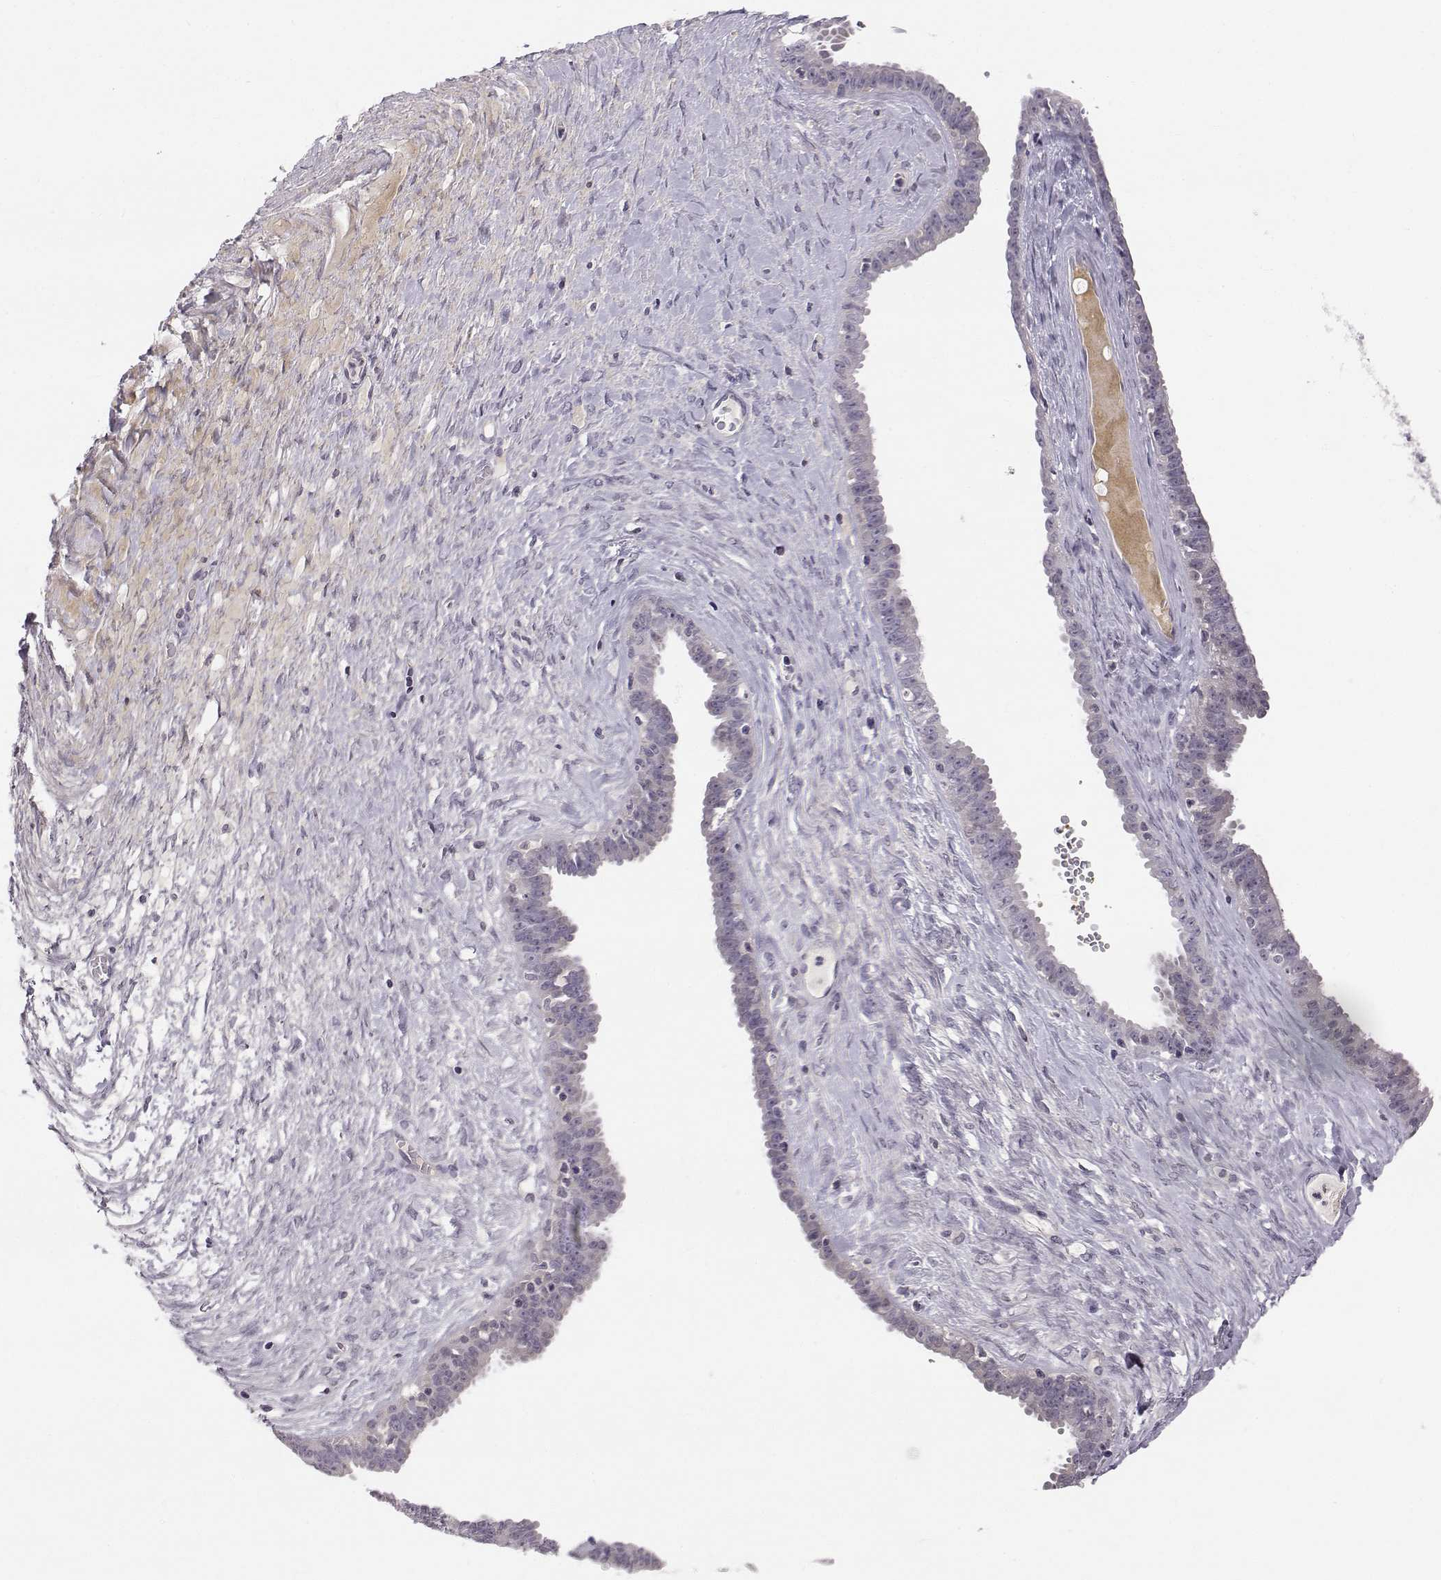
{"staining": {"intensity": "moderate", "quantity": "<25%", "location": "cytoplasmic/membranous"}, "tissue": "ovarian cancer", "cell_type": "Tumor cells", "image_type": "cancer", "snomed": [{"axis": "morphology", "description": "Cystadenocarcinoma, serous, NOS"}, {"axis": "topography", "description": "Ovary"}], "caption": "This photomicrograph demonstrates immunohistochemistry staining of serous cystadenocarcinoma (ovarian), with low moderate cytoplasmic/membranous positivity in about <25% of tumor cells.", "gene": "ACSL6", "patient": {"sex": "female", "age": 71}}